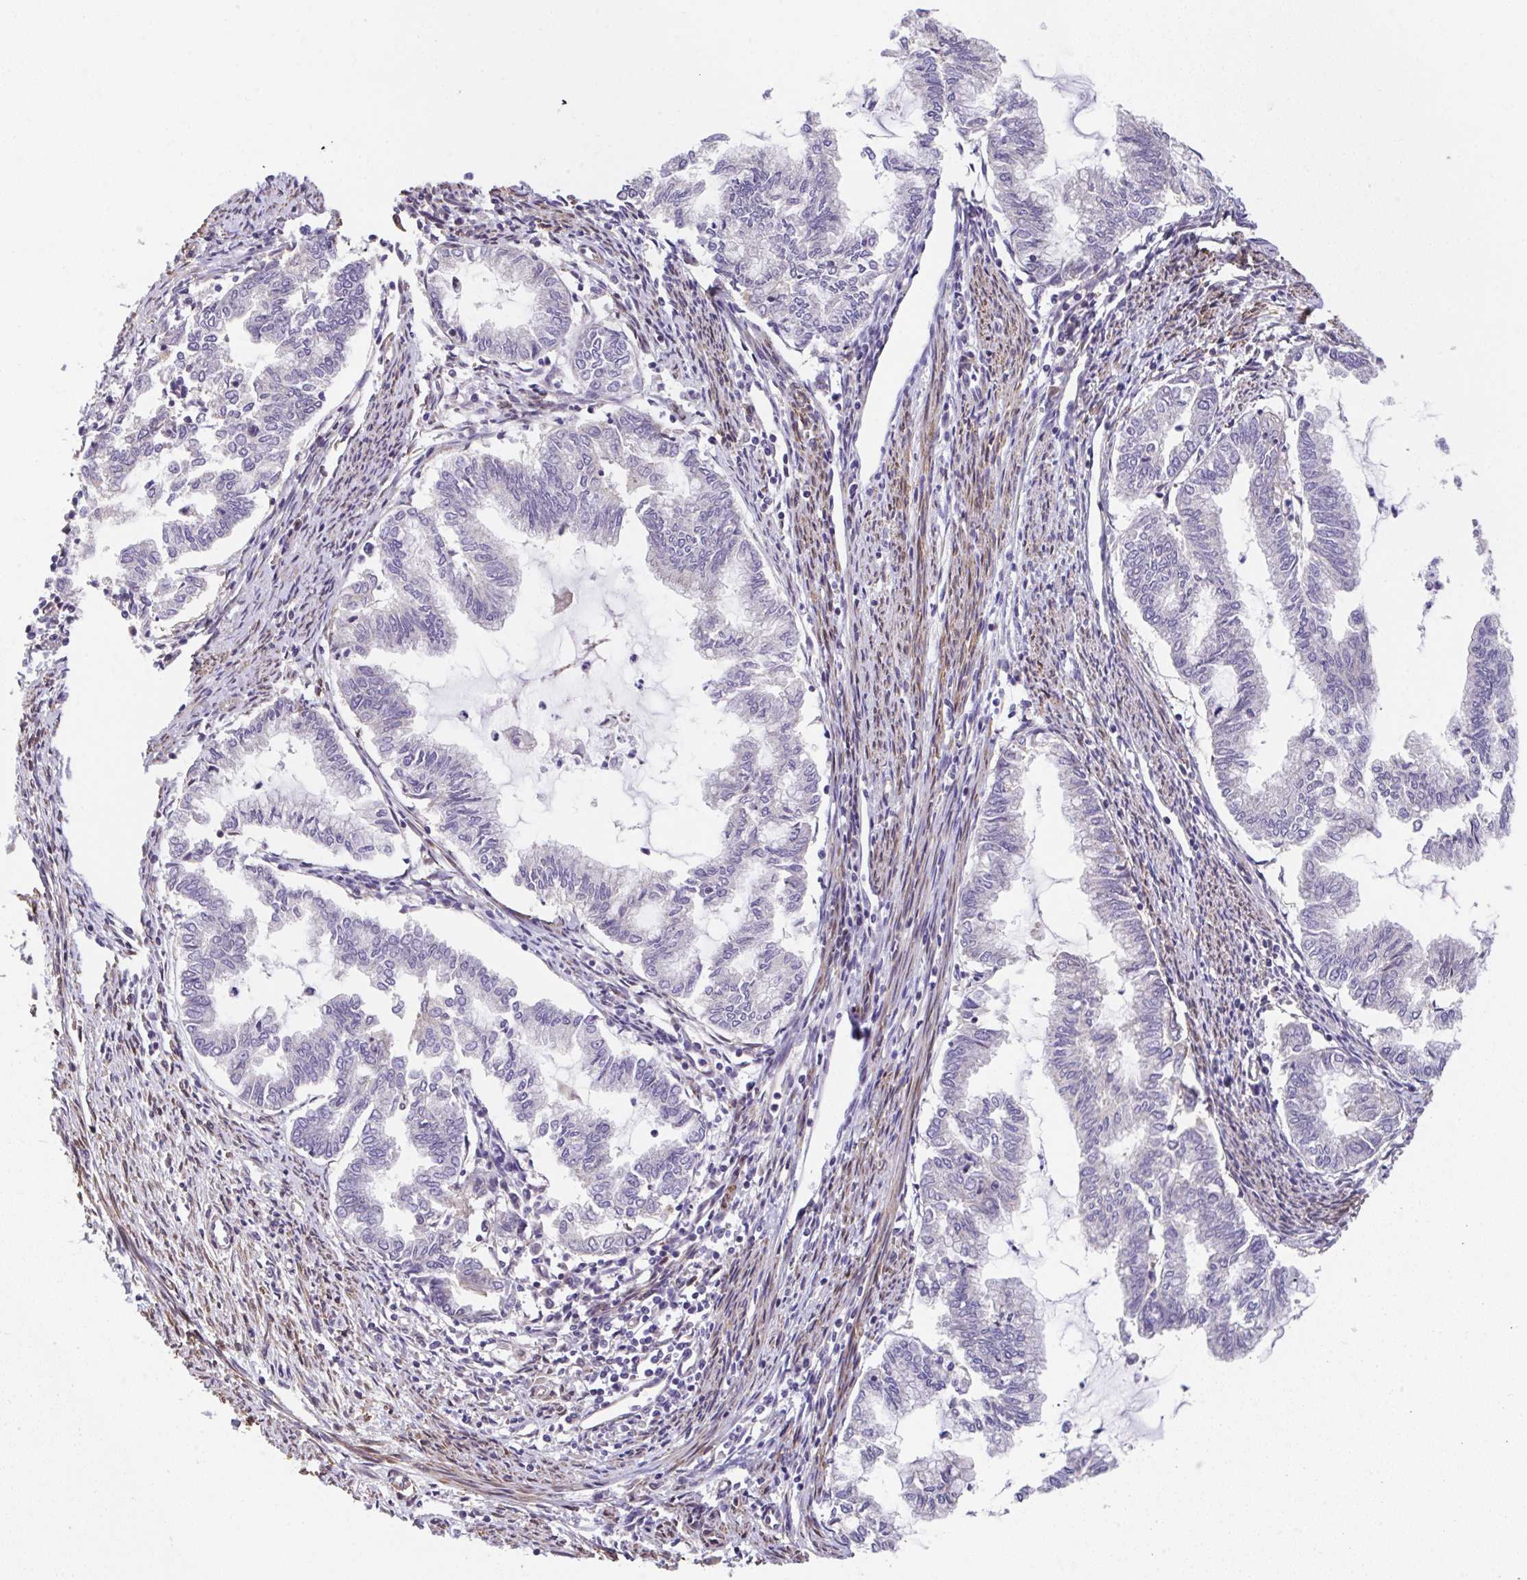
{"staining": {"intensity": "negative", "quantity": "none", "location": "none"}, "tissue": "endometrial cancer", "cell_type": "Tumor cells", "image_type": "cancer", "snomed": [{"axis": "morphology", "description": "Adenocarcinoma, NOS"}, {"axis": "topography", "description": "Endometrium"}], "caption": "This histopathology image is of adenocarcinoma (endometrial) stained with immunohistochemistry (IHC) to label a protein in brown with the nuclei are counter-stained blue. There is no positivity in tumor cells.", "gene": "ZNF696", "patient": {"sex": "female", "age": 79}}